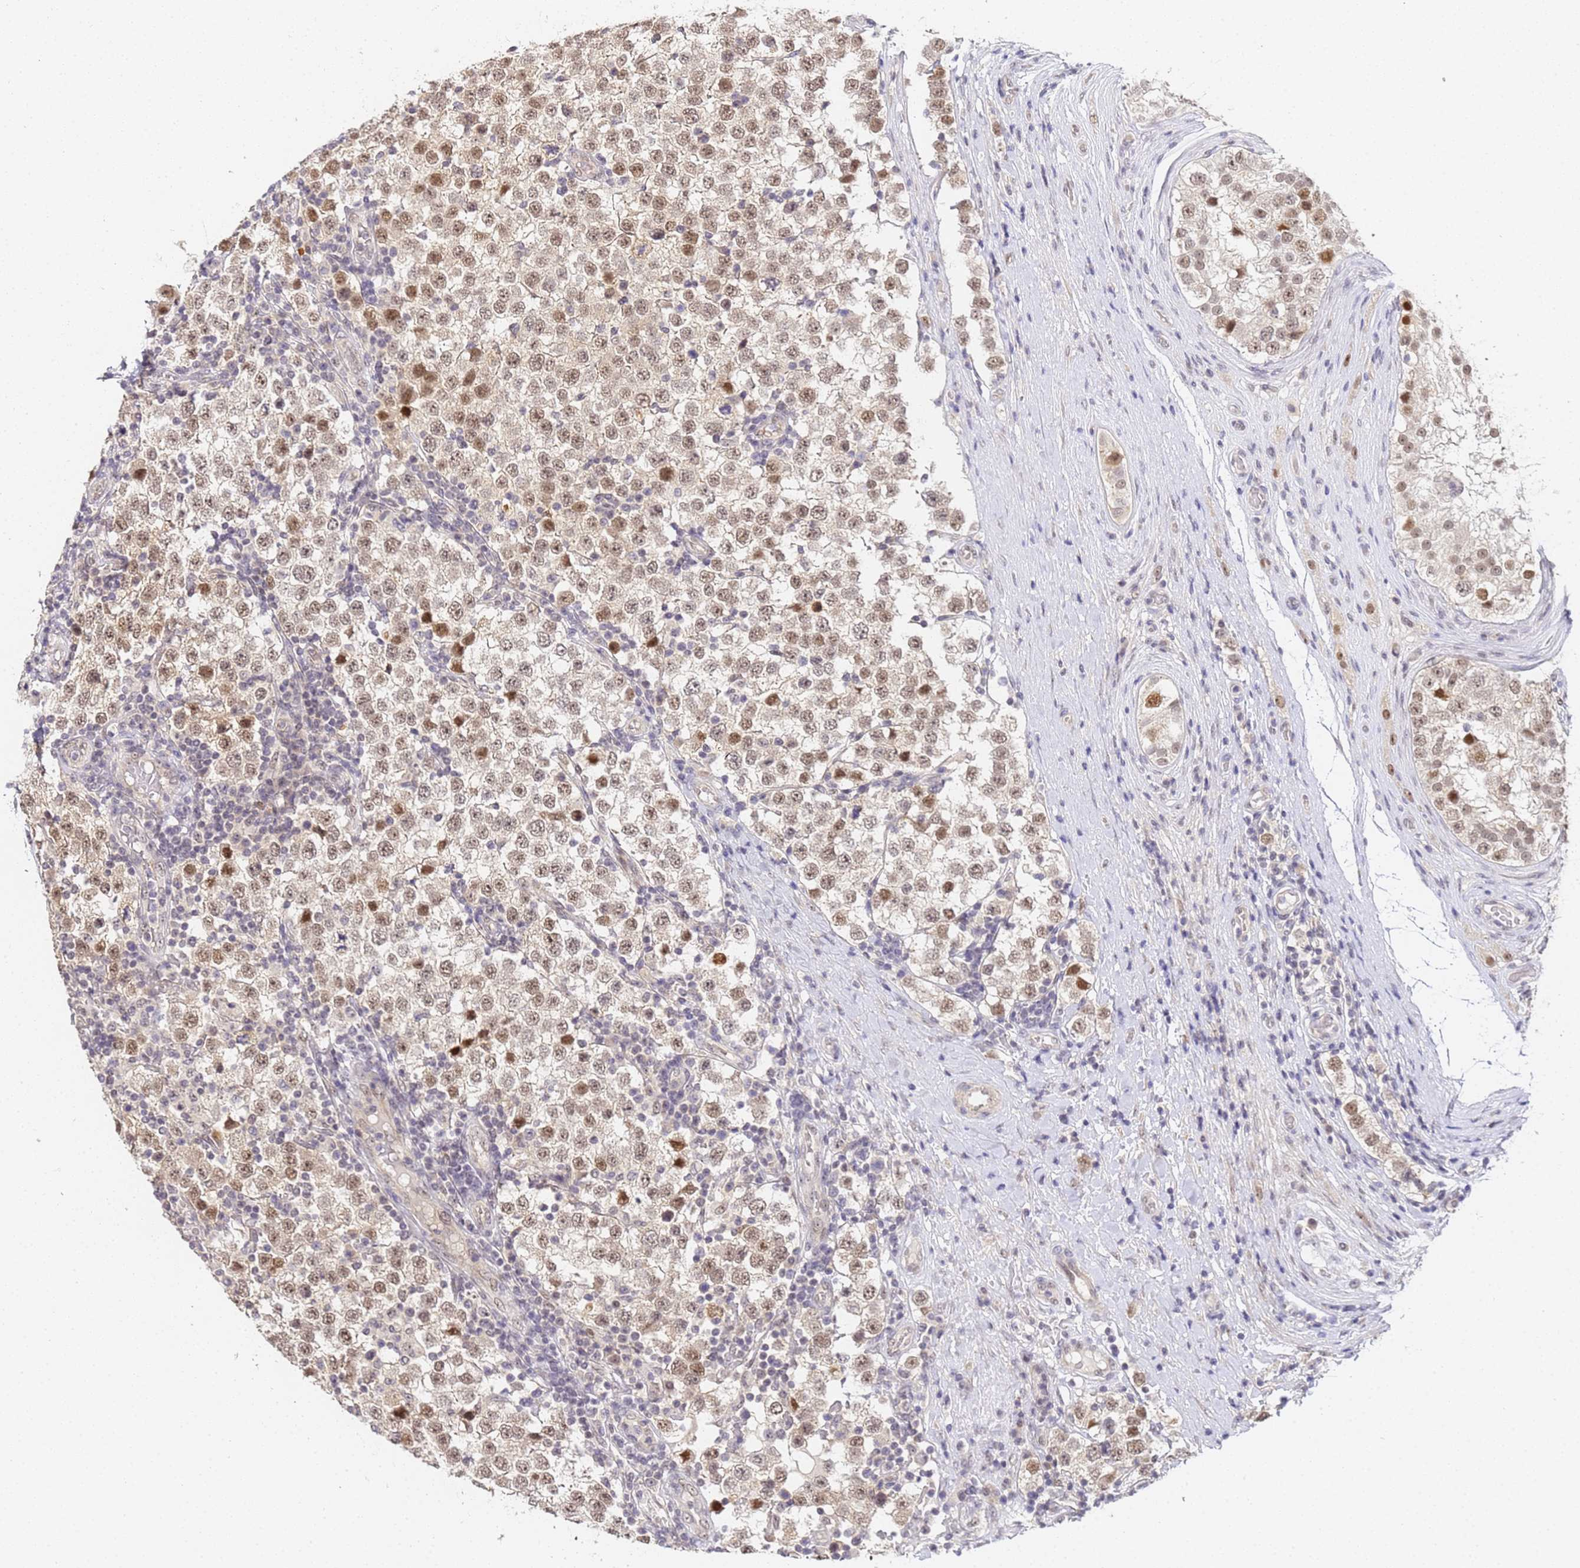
{"staining": {"intensity": "moderate", "quantity": ">75%", "location": "nuclear"}, "tissue": "testis cancer", "cell_type": "Tumor cells", "image_type": "cancer", "snomed": [{"axis": "morphology", "description": "Seminoma, NOS"}, {"axis": "topography", "description": "Testis"}], "caption": "The micrograph exhibits a brown stain indicating the presence of a protein in the nuclear of tumor cells in testis seminoma. (Stains: DAB in brown, nuclei in blue, Microscopy: brightfield microscopy at high magnification).", "gene": "LSM3", "patient": {"sex": "male", "age": 34}}